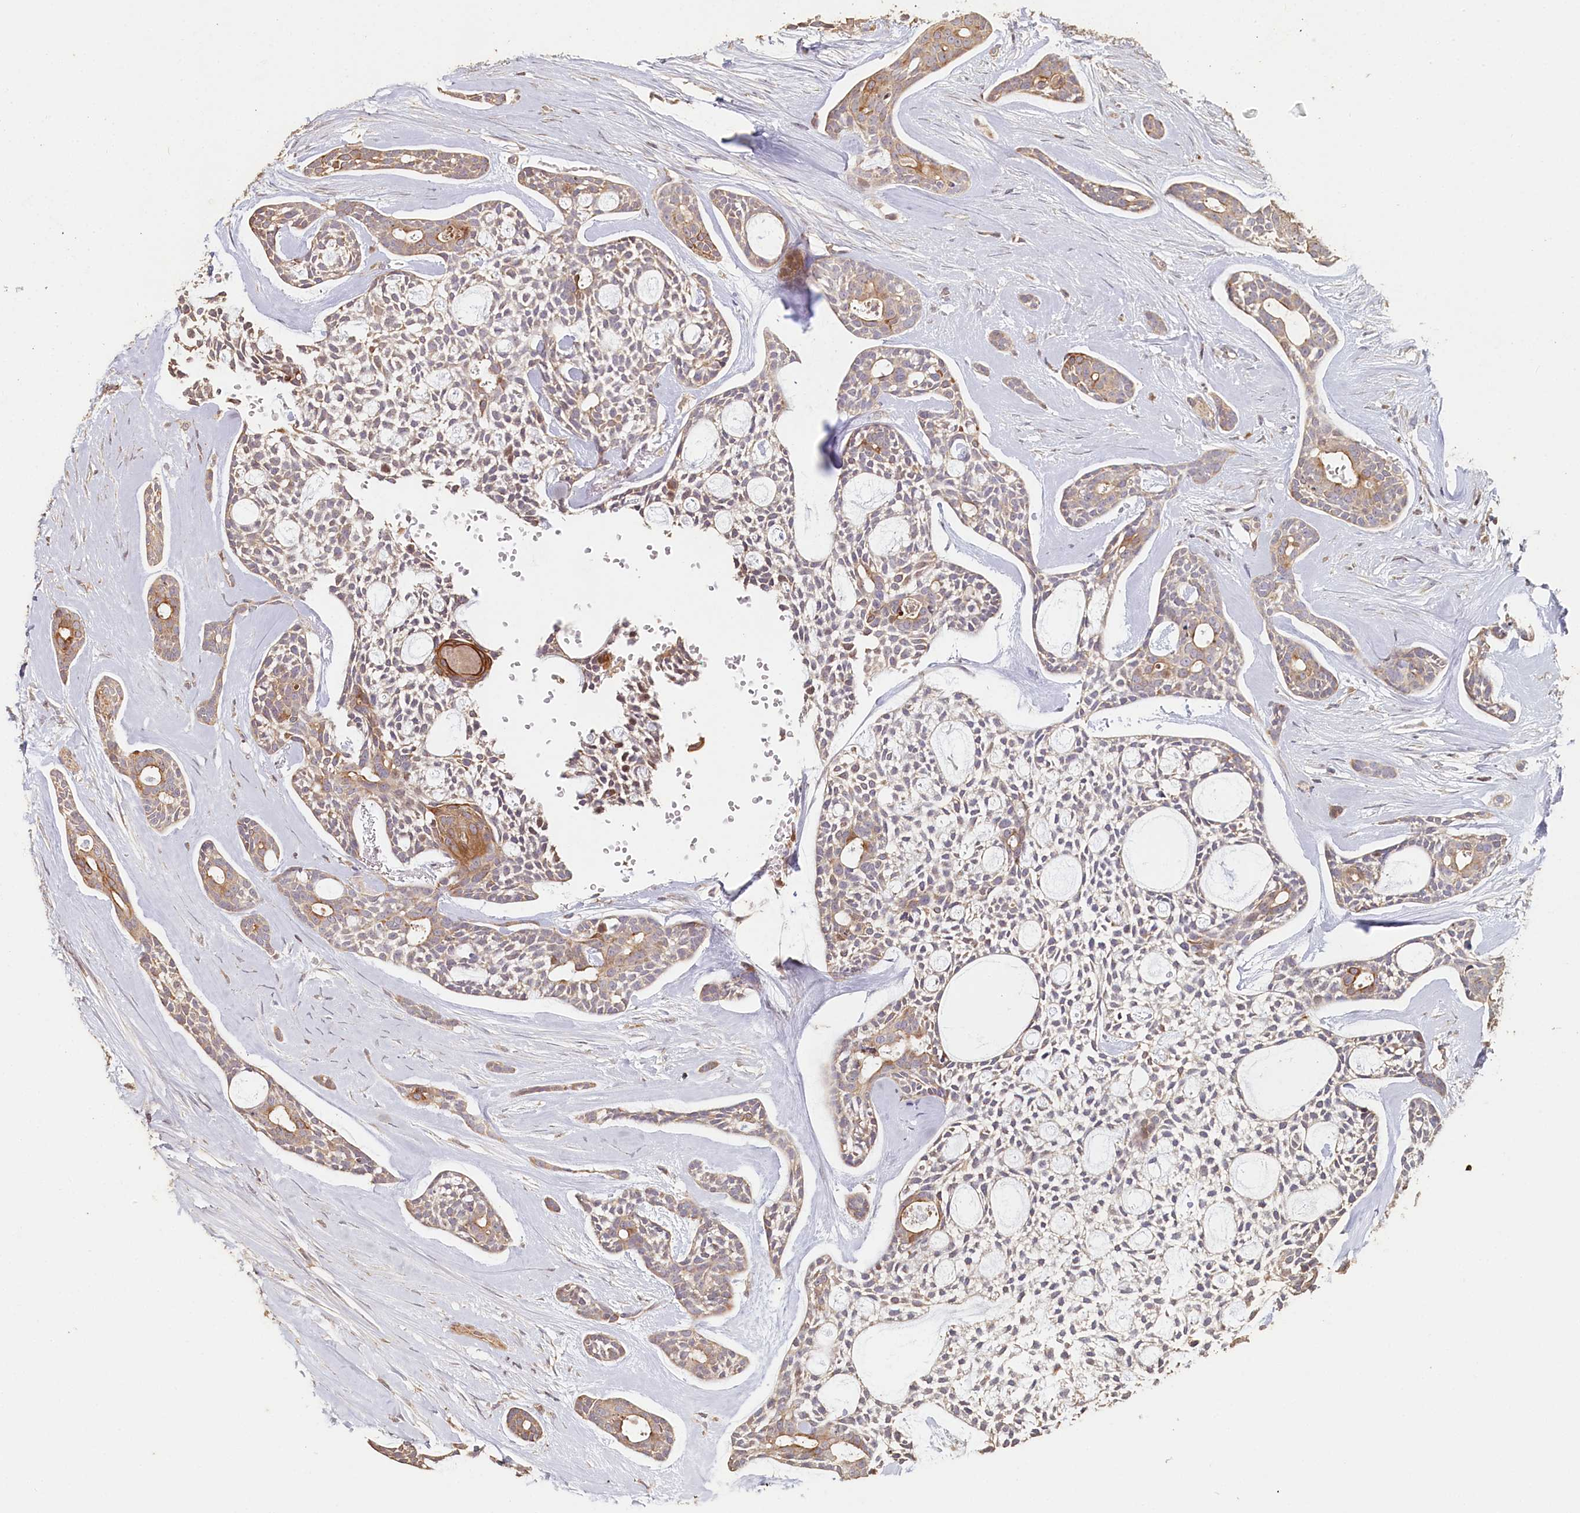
{"staining": {"intensity": "moderate", "quantity": "<25%", "location": "cytoplasmic/membranous"}, "tissue": "head and neck cancer", "cell_type": "Tumor cells", "image_type": "cancer", "snomed": [{"axis": "morphology", "description": "Adenocarcinoma, NOS"}, {"axis": "topography", "description": "Subcutis"}, {"axis": "topography", "description": "Head-Neck"}], "caption": "Adenocarcinoma (head and neck) stained for a protein (brown) exhibits moderate cytoplasmic/membranous positive positivity in approximately <25% of tumor cells.", "gene": "HAL", "patient": {"sex": "female", "age": 73}}